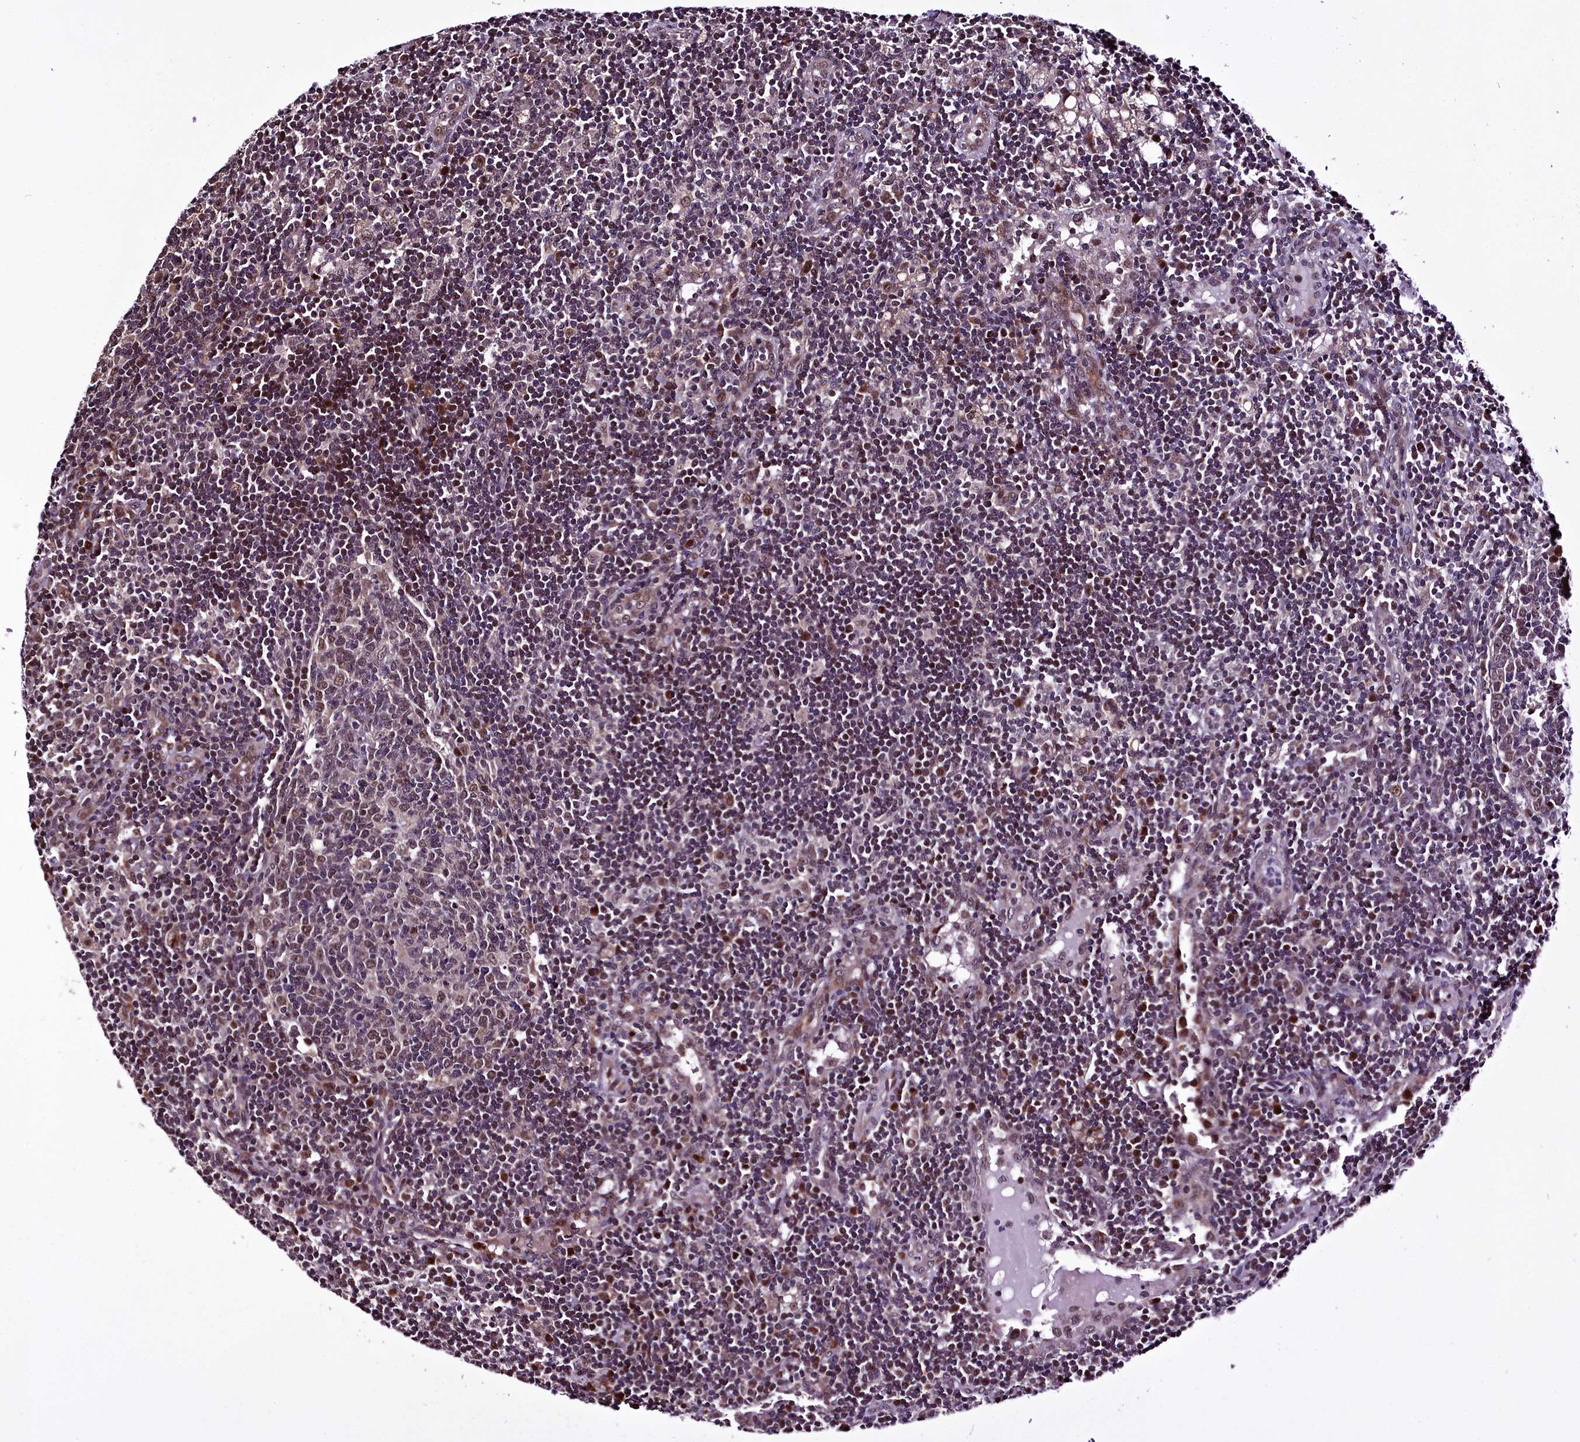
{"staining": {"intensity": "moderate", "quantity": "<25%", "location": "nuclear"}, "tissue": "lymph node", "cell_type": "Germinal center cells", "image_type": "normal", "snomed": [{"axis": "morphology", "description": "Normal tissue, NOS"}, {"axis": "topography", "description": "Lymph node"}], "caption": "DAB immunohistochemical staining of unremarkable human lymph node demonstrates moderate nuclear protein staining in approximately <25% of germinal center cells.", "gene": "RPUSD2", "patient": {"sex": "female", "age": 73}}